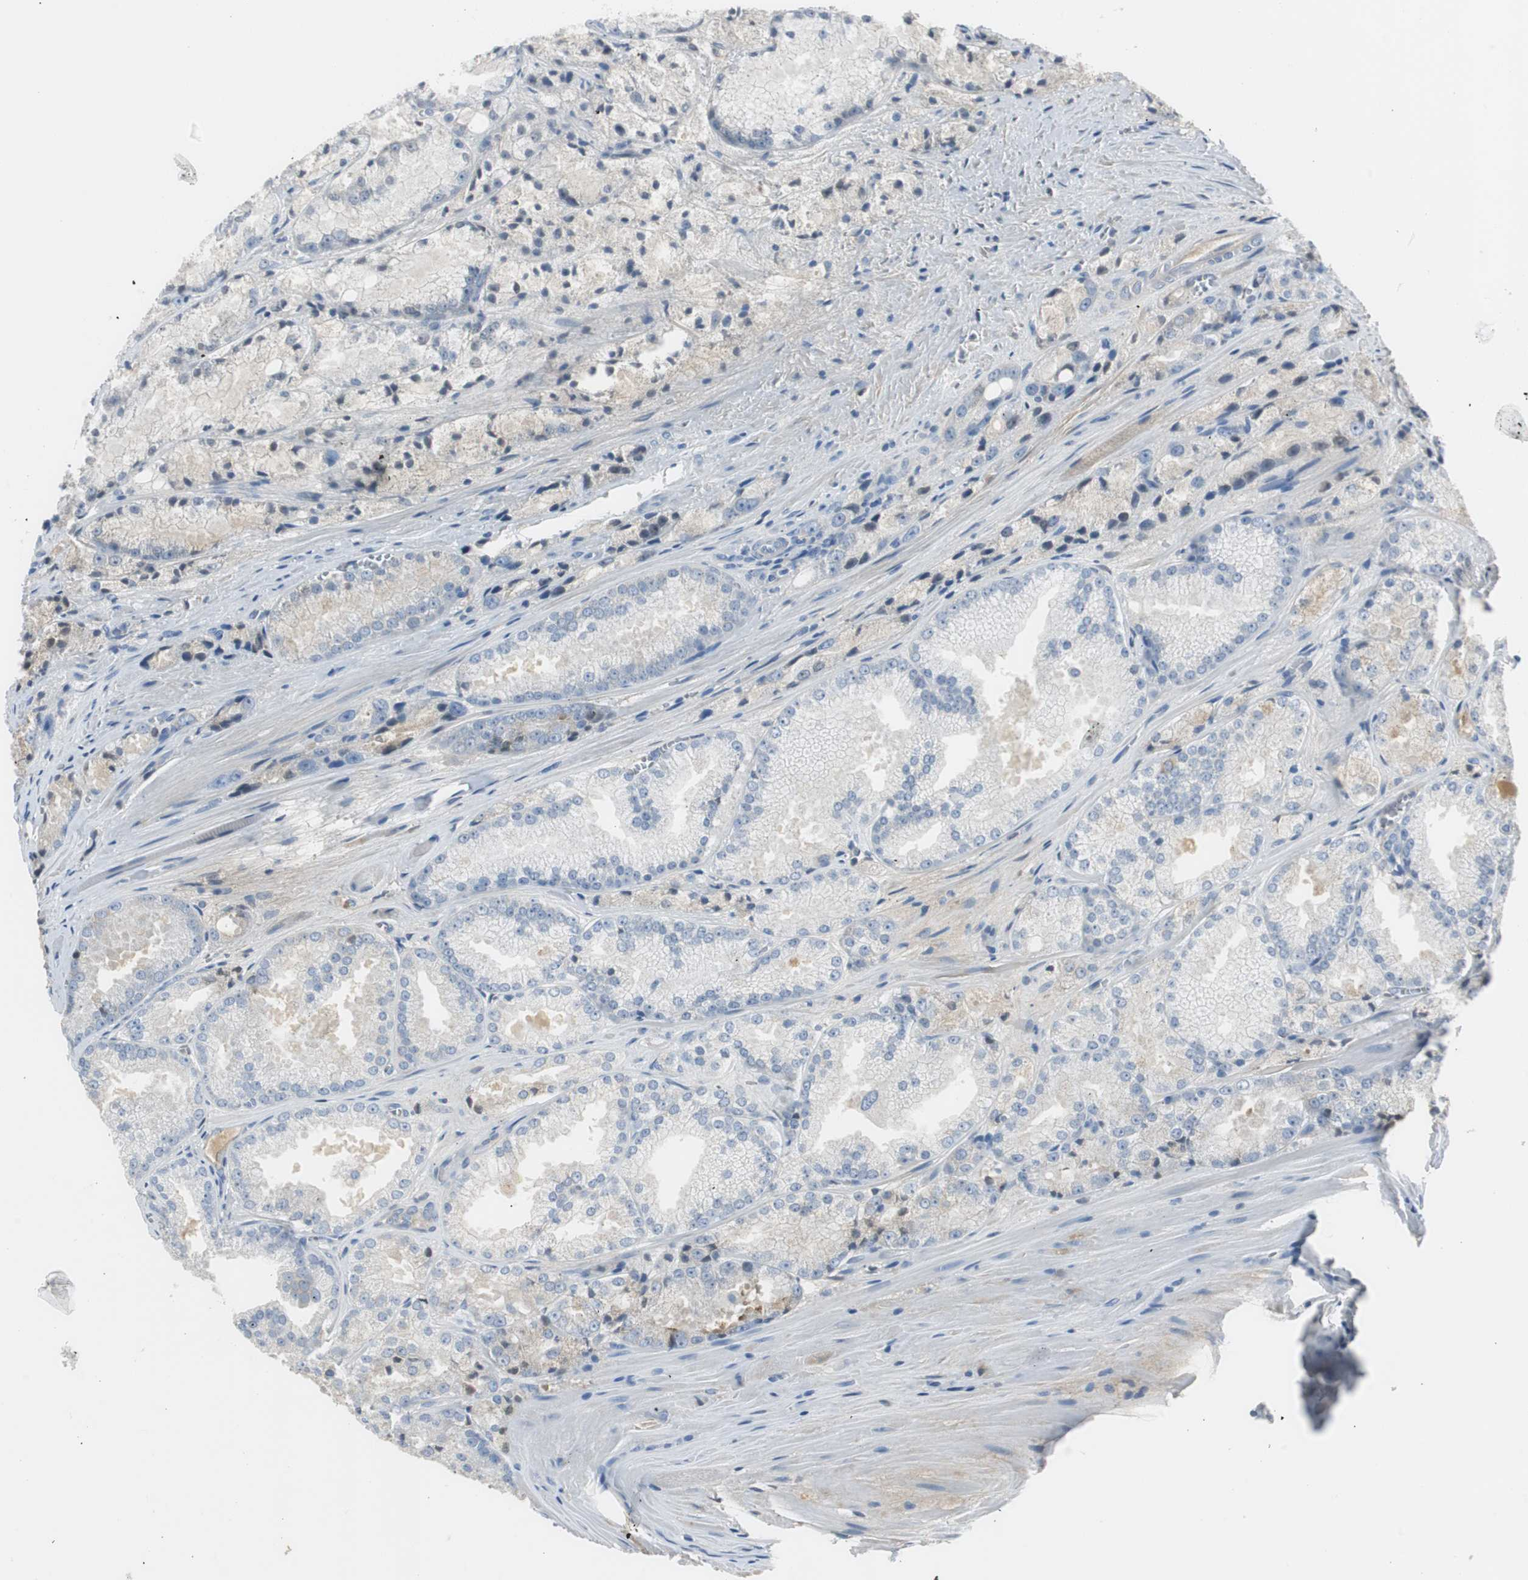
{"staining": {"intensity": "negative", "quantity": "none", "location": "none"}, "tissue": "prostate cancer", "cell_type": "Tumor cells", "image_type": "cancer", "snomed": [{"axis": "morphology", "description": "Adenocarcinoma, Low grade"}, {"axis": "topography", "description": "Prostate"}], "caption": "IHC of prostate adenocarcinoma (low-grade) exhibits no expression in tumor cells.", "gene": "SERPINF1", "patient": {"sex": "male", "age": 64}}